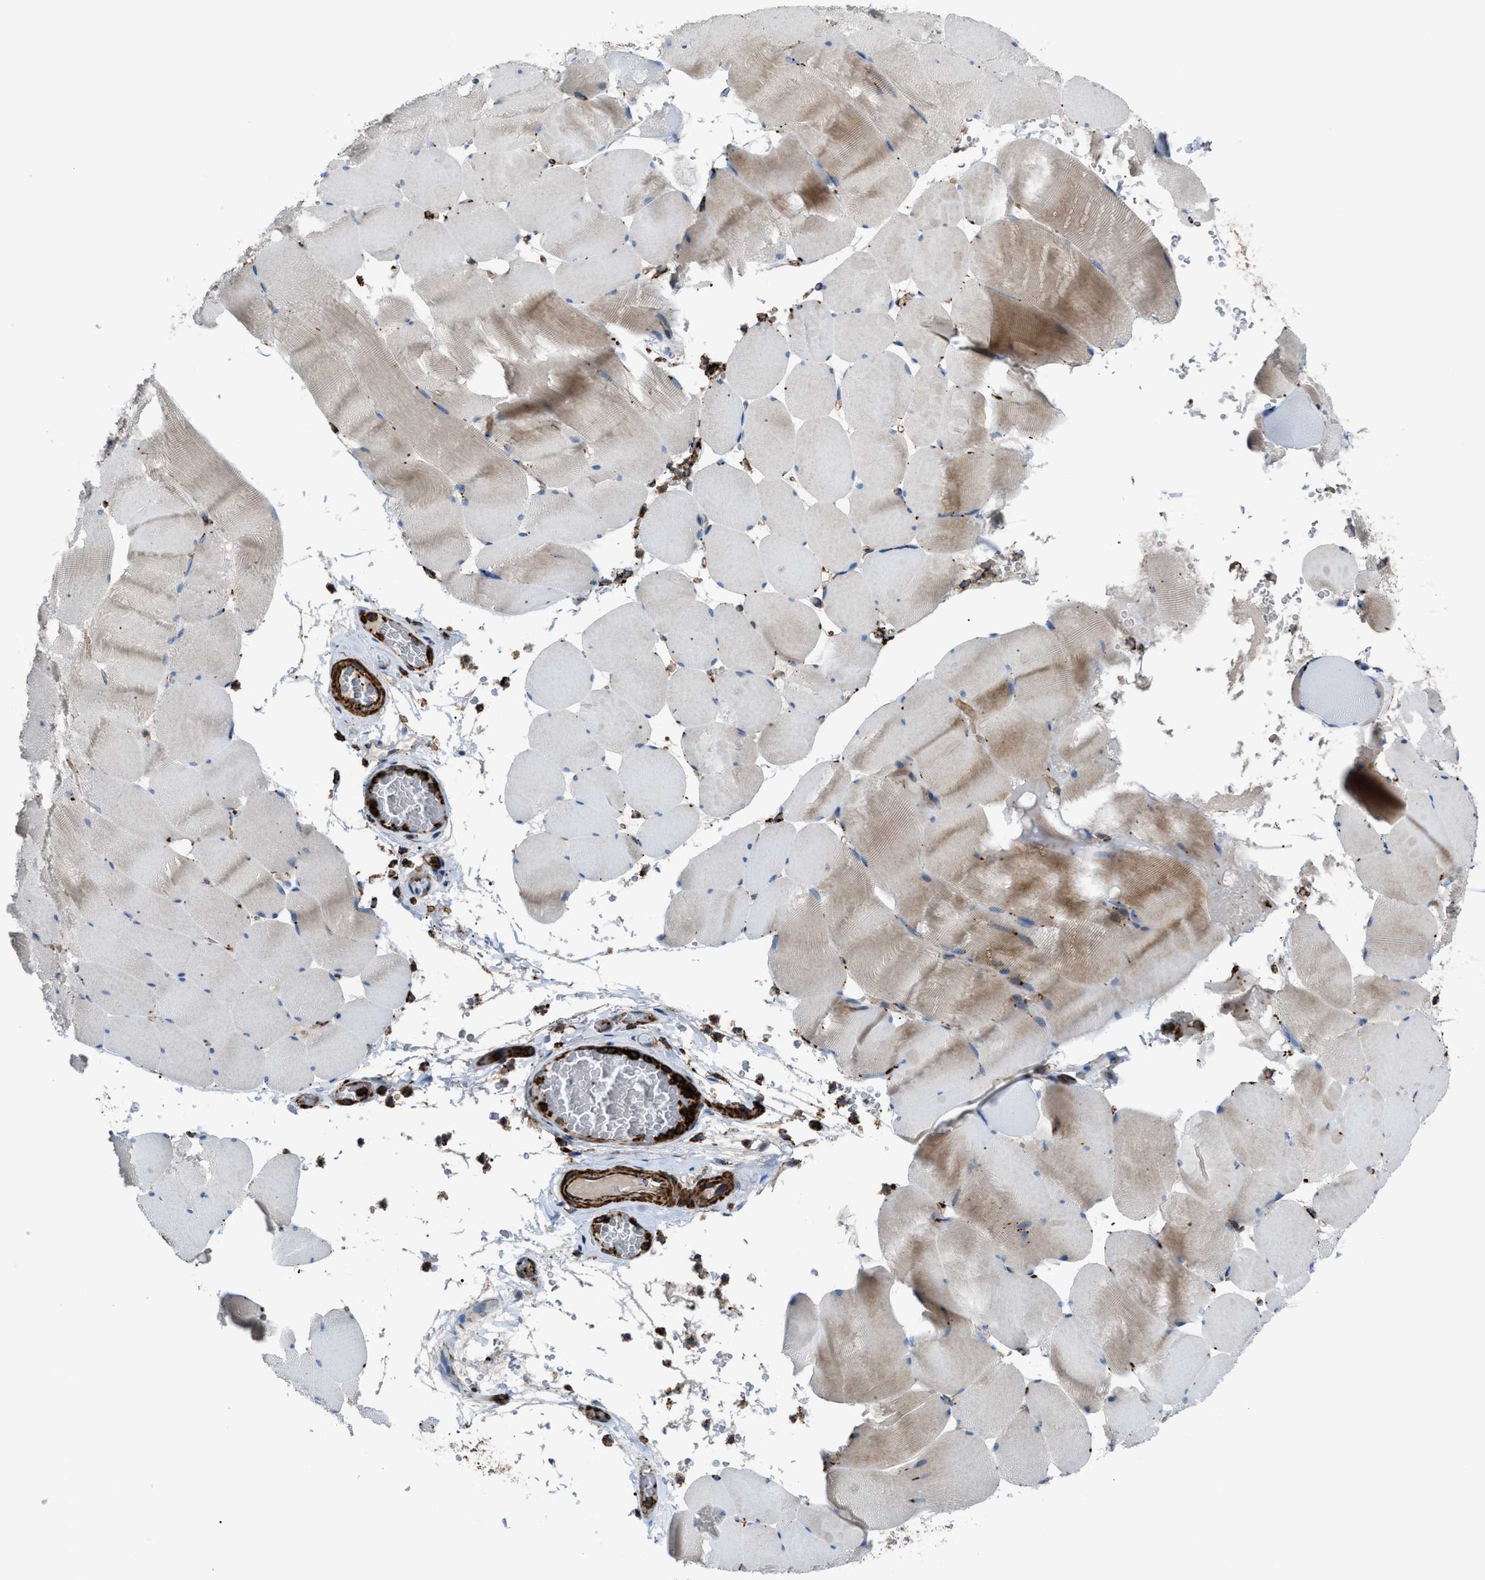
{"staining": {"intensity": "weak", "quantity": "<25%", "location": "cytoplasmic/membranous"}, "tissue": "skeletal muscle", "cell_type": "Myocytes", "image_type": "normal", "snomed": [{"axis": "morphology", "description": "Normal tissue, NOS"}, {"axis": "topography", "description": "Skeletal muscle"}], "caption": "Skeletal muscle was stained to show a protein in brown. There is no significant staining in myocytes. (Stains: DAB (3,3'-diaminobenzidine) immunohistochemistry (IHC) with hematoxylin counter stain, Microscopy: brightfield microscopy at high magnification).", "gene": "AGPAT2", "patient": {"sex": "male", "age": 62}}